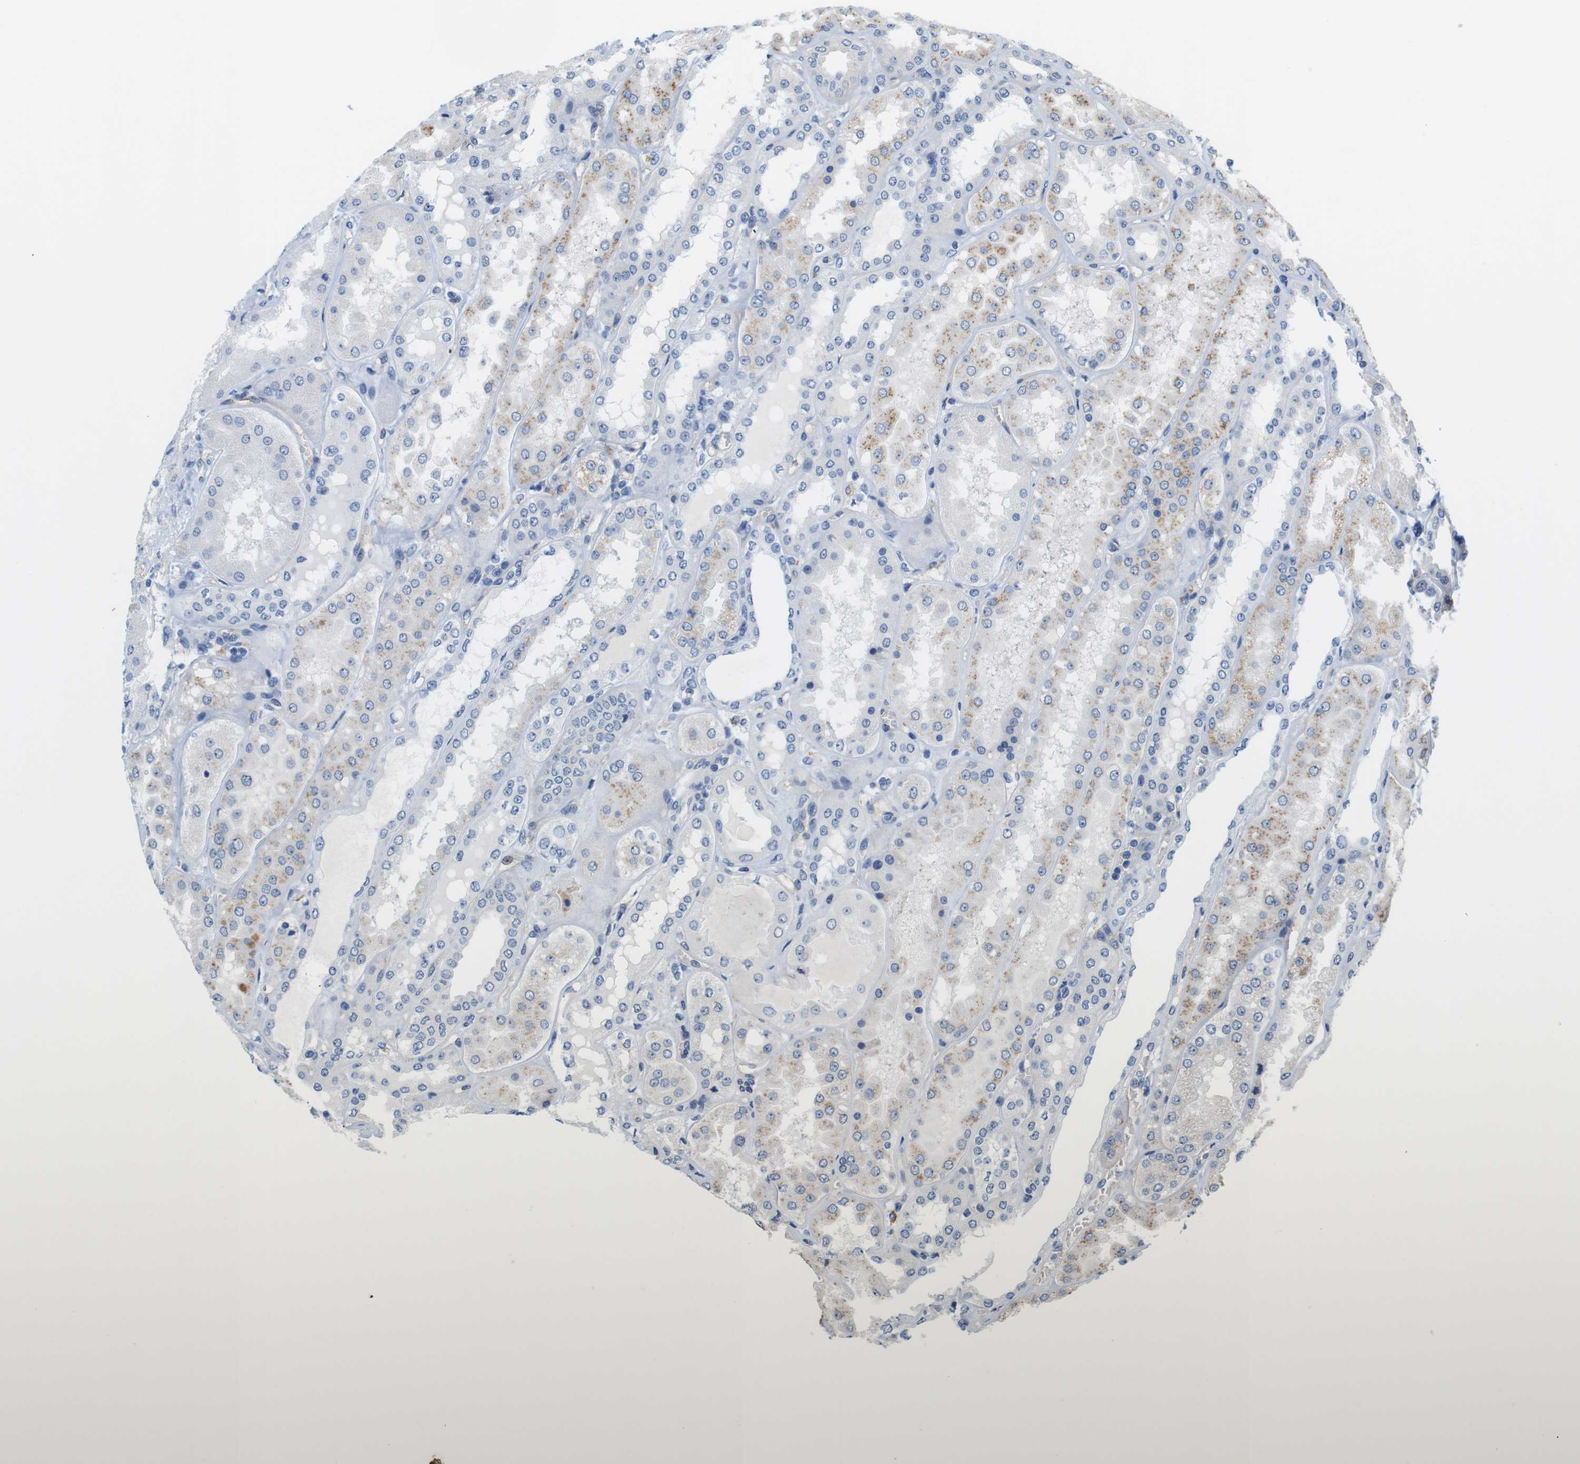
{"staining": {"intensity": "negative", "quantity": "none", "location": "none"}, "tissue": "kidney", "cell_type": "Cells in glomeruli", "image_type": "normal", "snomed": [{"axis": "morphology", "description": "Normal tissue, NOS"}, {"axis": "topography", "description": "Kidney"}], "caption": "Kidney was stained to show a protein in brown. There is no significant staining in cells in glomeruli. (DAB (3,3'-diaminobenzidine) IHC with hematoxylin counter stain).", "gene": "ITGA5", "patient": {"sex": "female", "age": 56}}